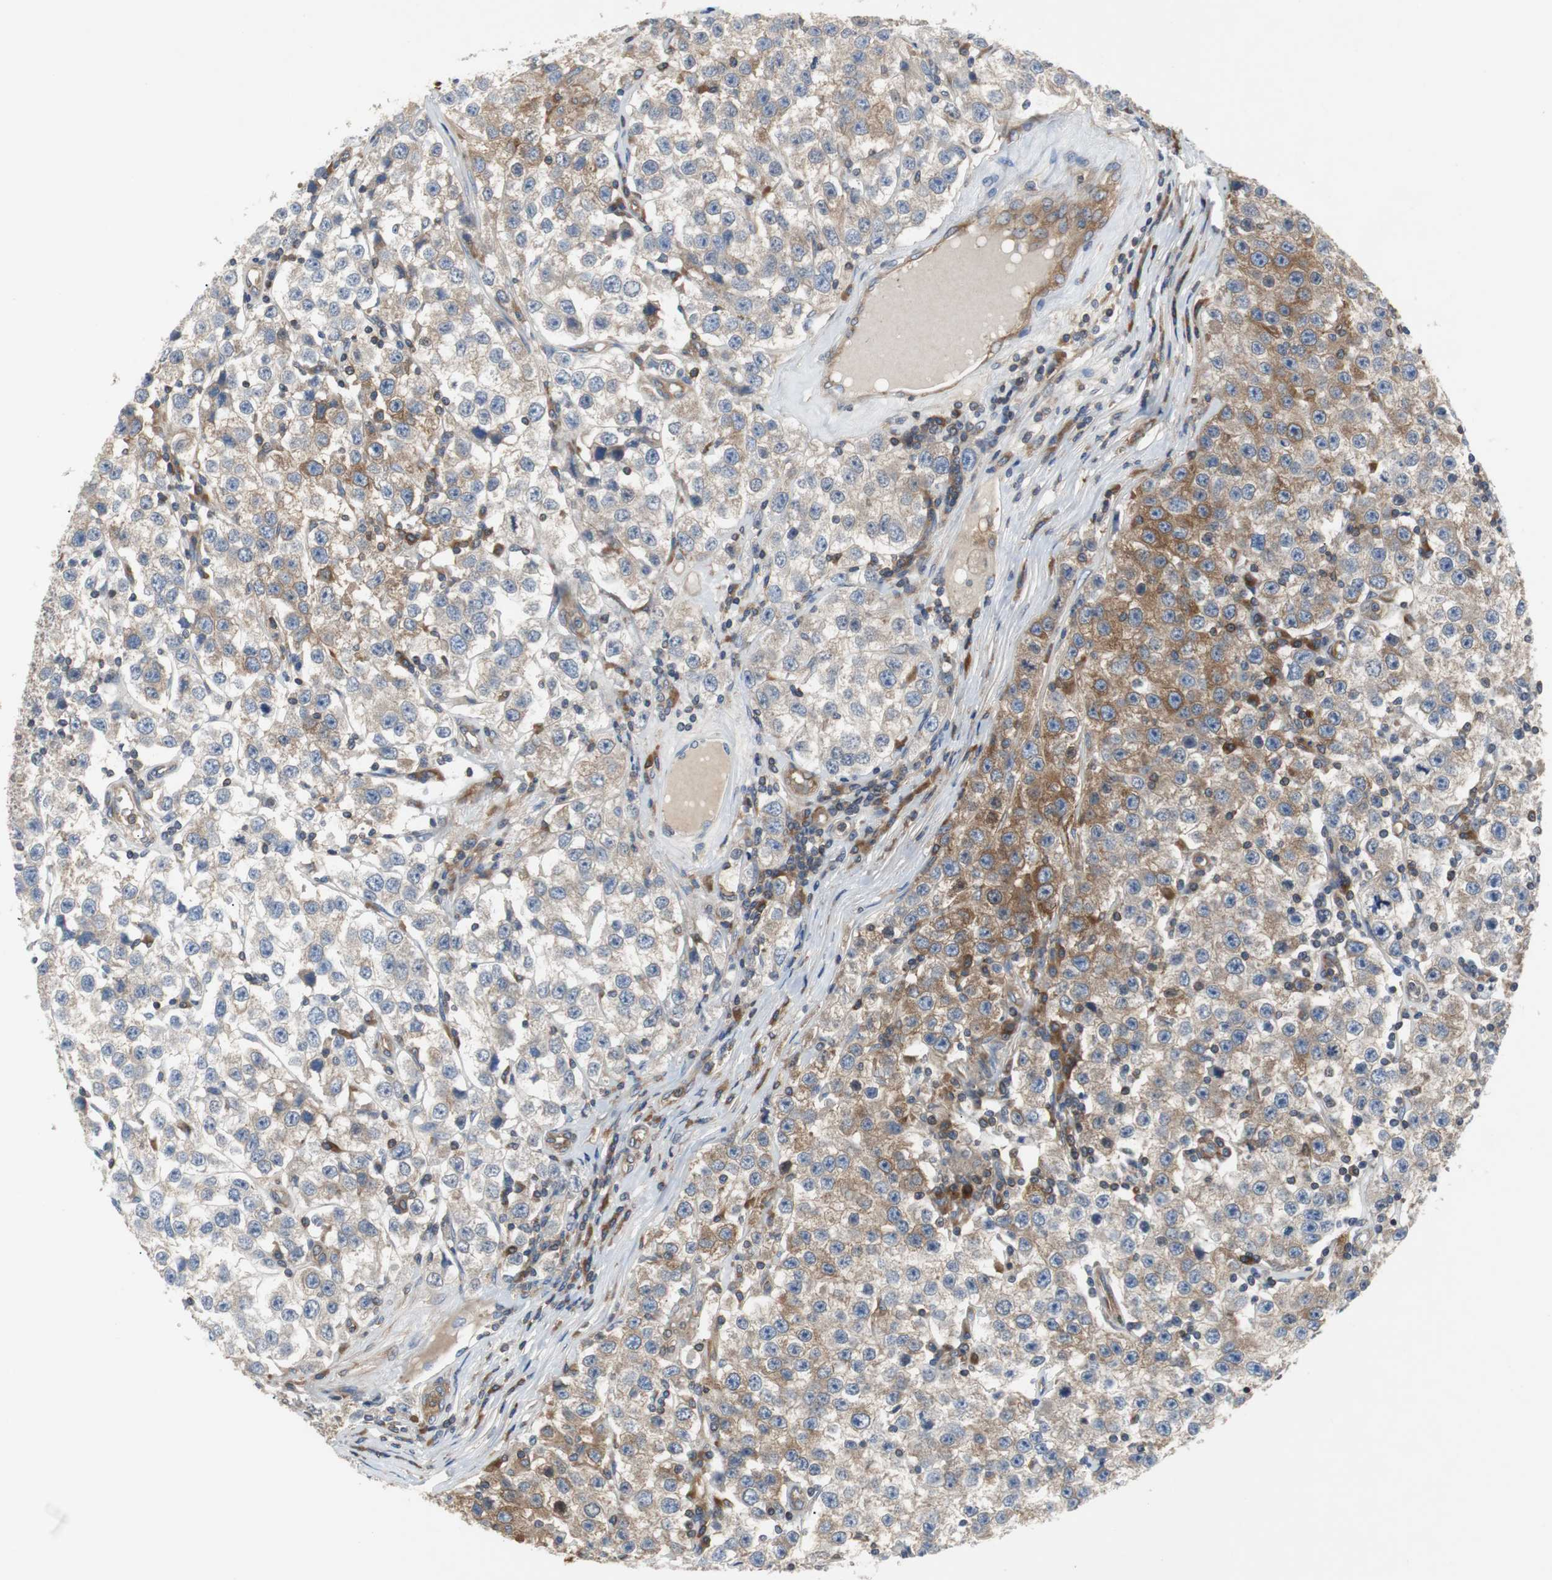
{"staining": {"intensity": "moderate", "quantity": "25%-75%", "location": "cytoplasmic/membranous"}, "tissue": "testis cancer", "cell_type": "Tumor cells", "image_type": "cancer", "snomed": [{"axis": "morphology", "description": "Seminoma, NOS"}, {"axis": "topography", "description": "Testis"}], "caption": "The histopathology image shows staining of testis cancer, revealing moderate cytoplasmic/membranous protein staining (brown color) within tumor cells.", "gene": "GYS1", "patient": {"sex": "male", "age": 52}}